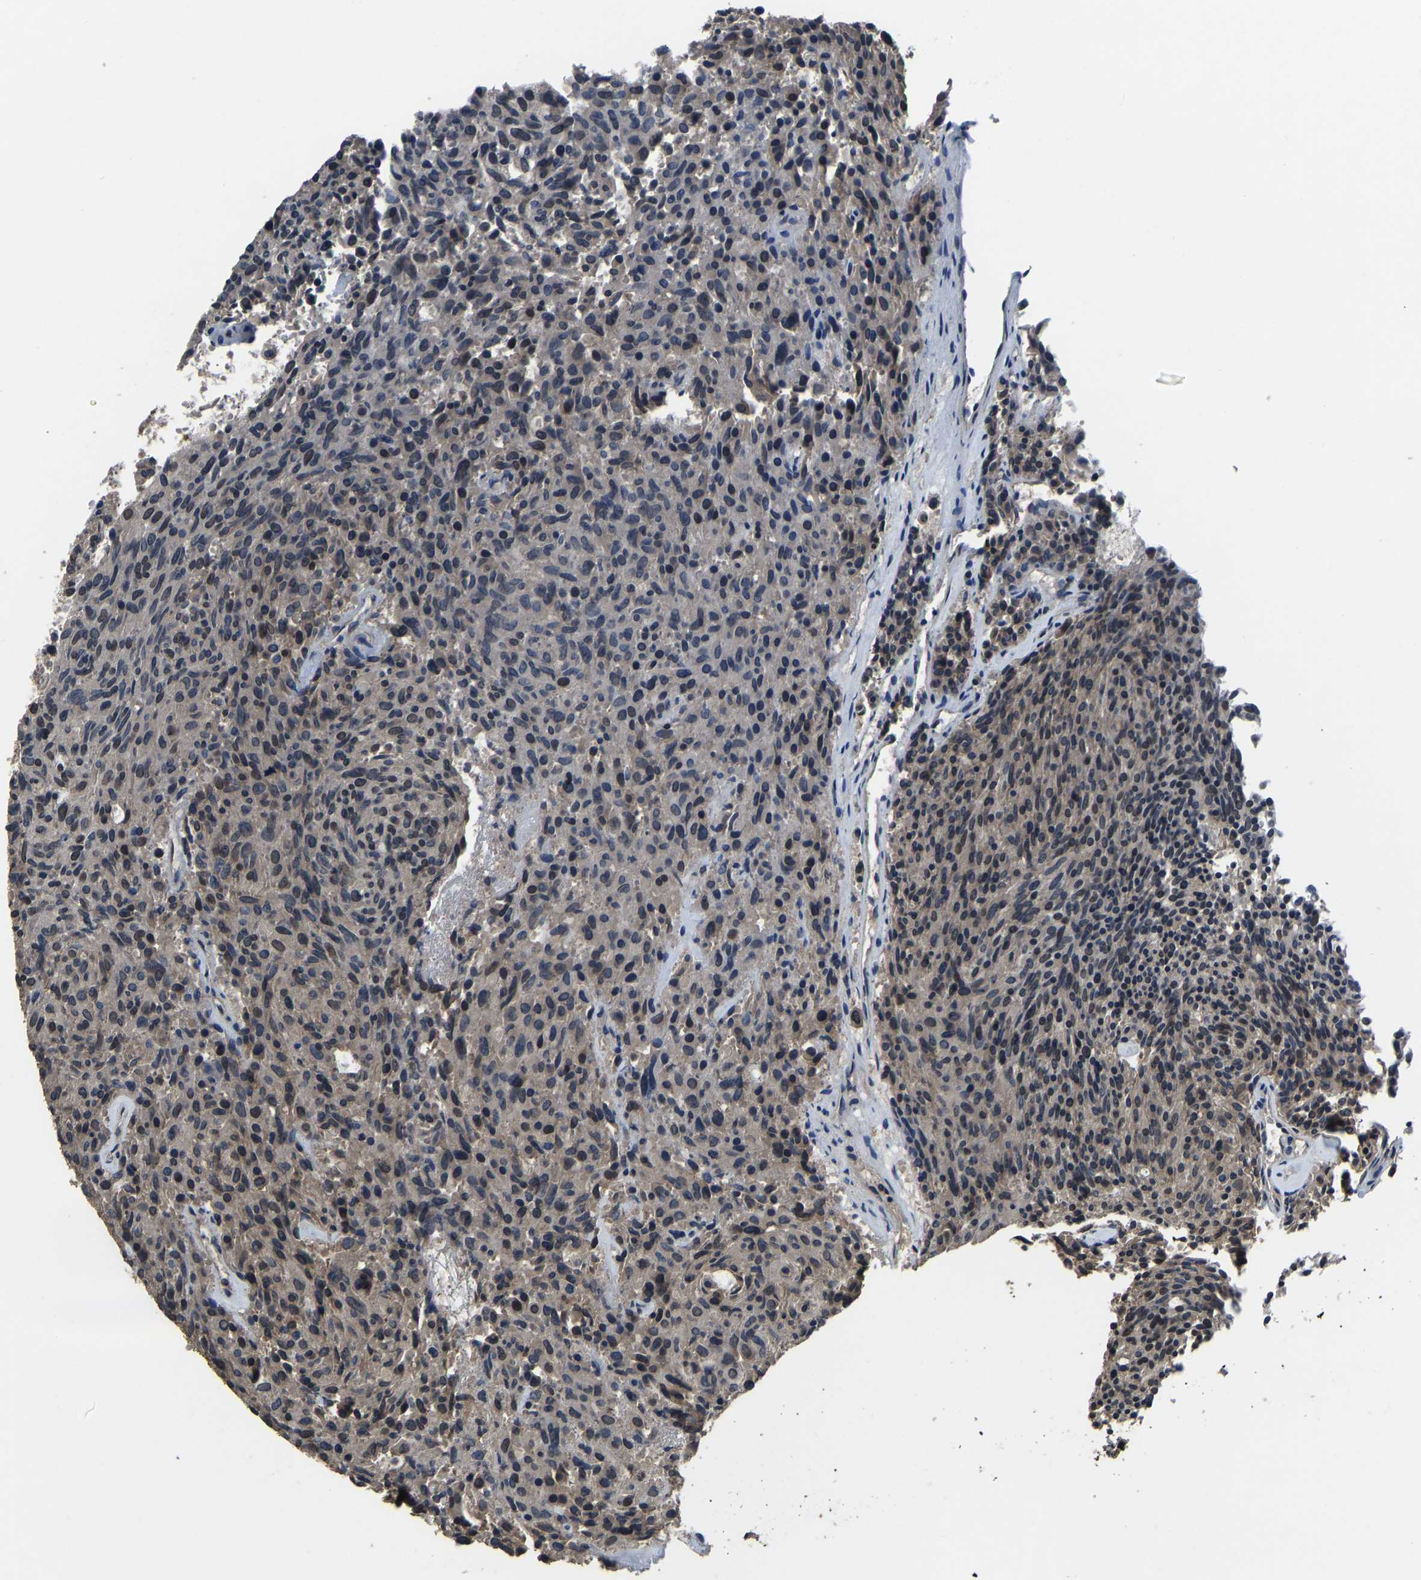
{"staining": {"intensity": "strong", "quantity": "25%-75%", "location": "nuclear"}, "tissue": "carcinoid", "cell_type": "Tumor cells", "image_type": "cancer", "snomed": [{"axis": "morphology", "description": "Carcinoid, malignant, NOS"}, {"axis": "topography", "description": "Pancreas"}], "caption": "DAB (3,3'-diaminobenzidine) immunohistochemical staining of carcinoid exhibits strong nuclear protein expression in about 25%-75% of tumor cells. The protein of interest is stained brown, and the nuclei are stained in blue (DAB (3,3'-diaminobenzidine) IHC with brightfield microscopy, high magnification).", "gene": "TOX4", "patient": {"sex": "female", "age": 54}}